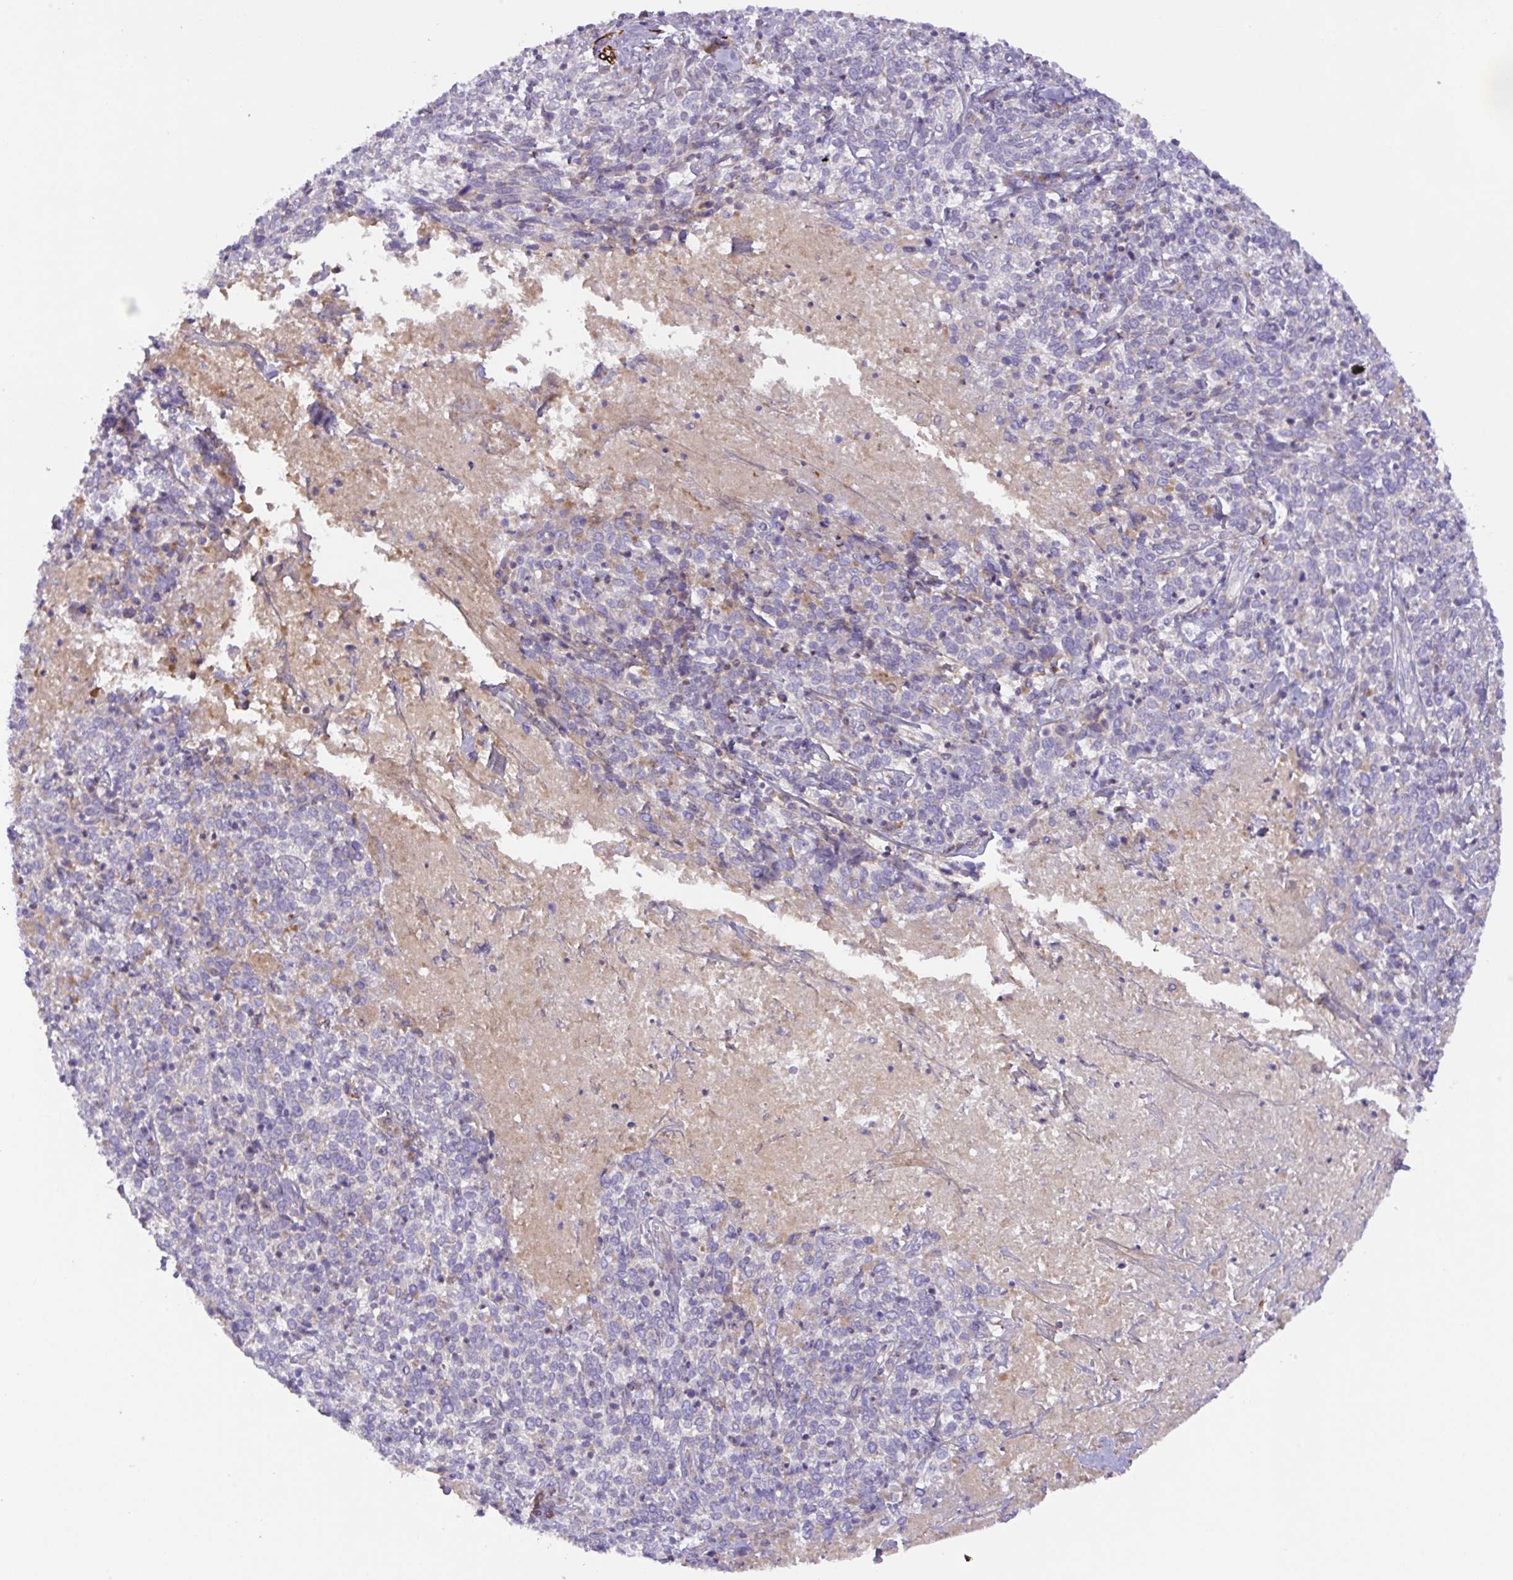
{"staining": {"intensity": "negative", "quantity": "none", "location": "none"}, "tissue": "cervical cancer", "cell_type": "Tumor cells", "image_type": "cancer", "snomed": [{"axis": "morphology", "description": "Squamous cell carcinoma, NOS"}, {"axis": "topography", "description": "Cervix"}], "caption": "Tumor cells are negative for protein expression in human squamous cell carcinoma (cervical).", "gene": "CHDH", "patient": {"sex": "female", "age": 46}}